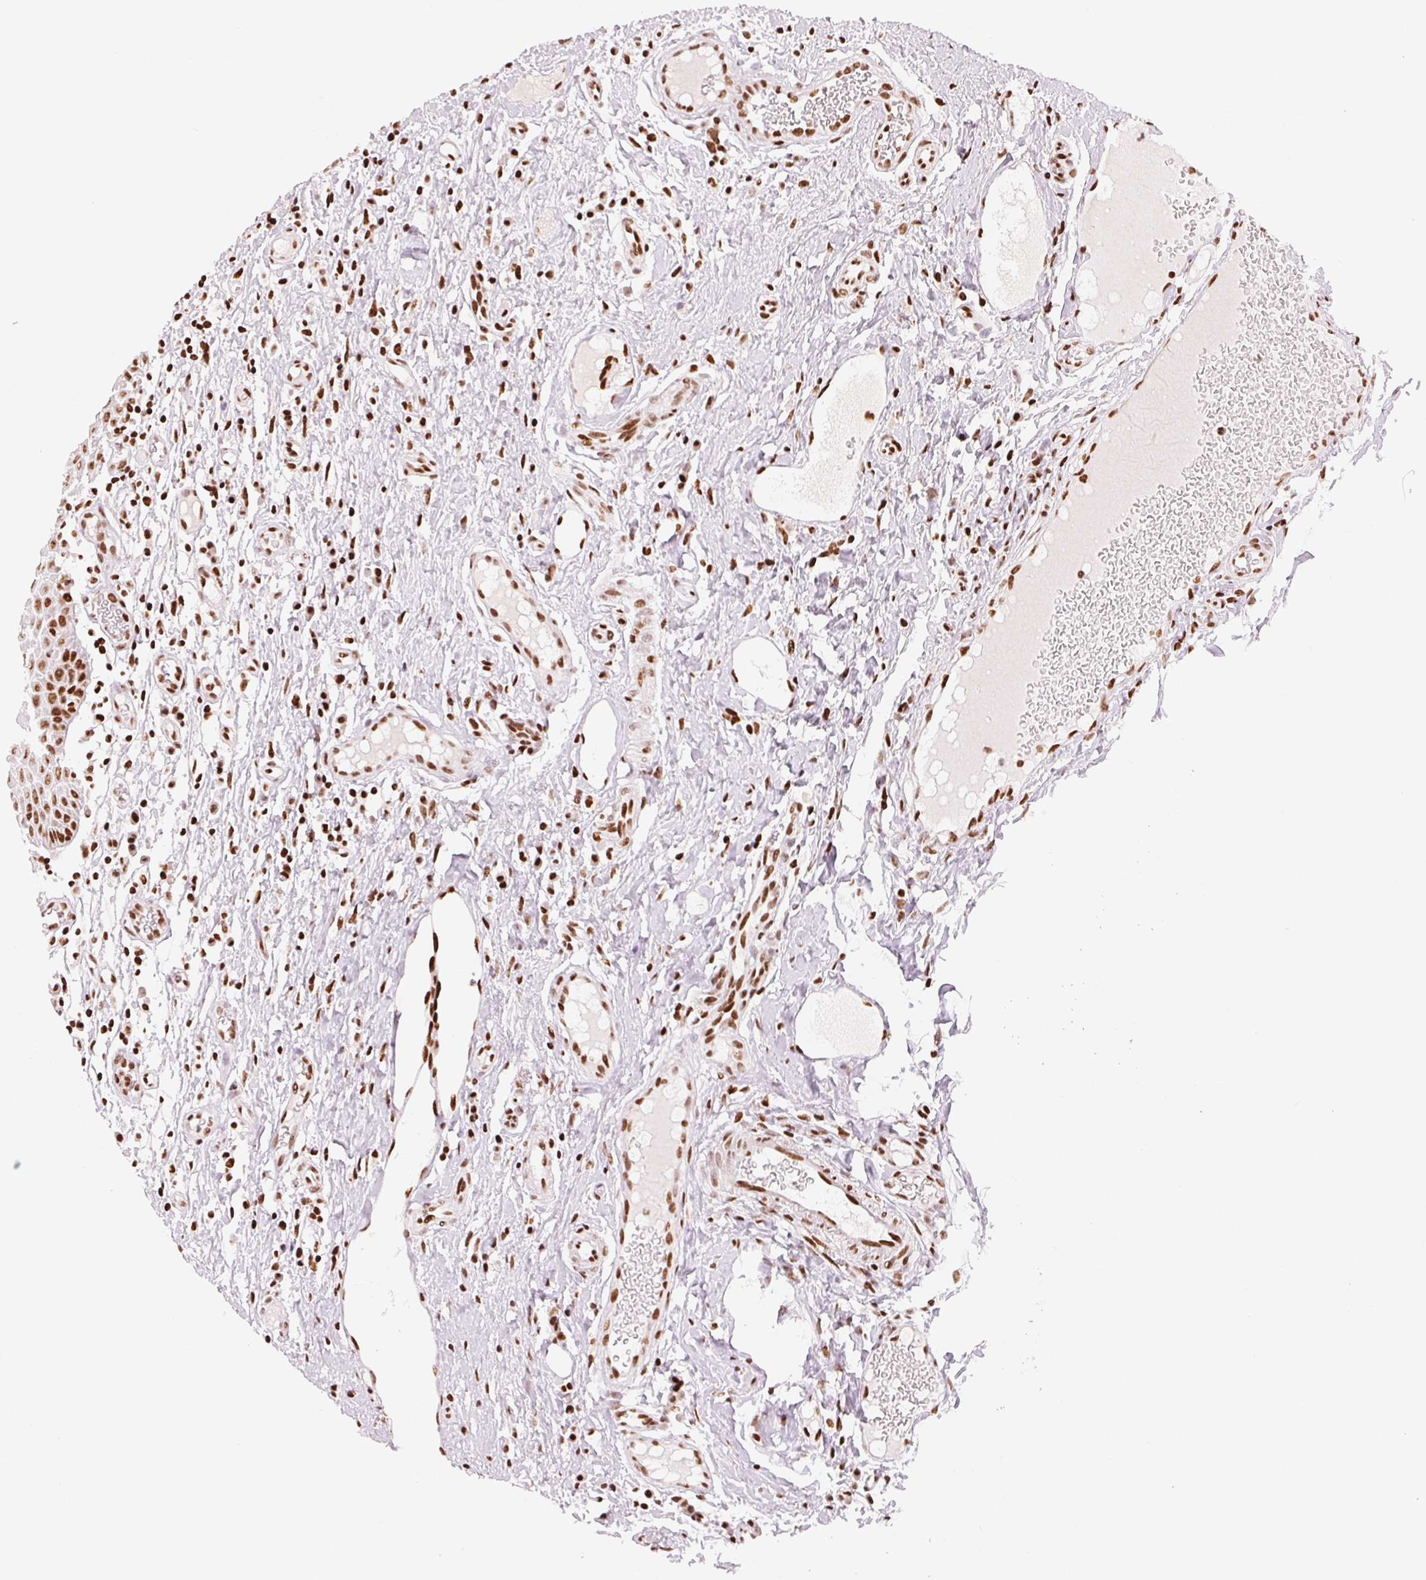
{"staining": {"intensity": "strong", "quantity": "<25%", "location": "nuclear"}, "tissue": "oral mucosa", "cell_type": "Squamous epithelial cells", "image_type": "normal", "snomed": [{"axis": "morphology", "description": "Normal tissue, NOS"}, {"axis": "topography", "description": "Oral tissue"}, {"axis": "topography", "description": "Tounge, NOS"}], "caption": "Immunohistochemistry (IHC) (DAB (3,3'-diaminobenzidine)) staining of unremarkable oral mucosa demonstrates strong nuclear protein staining in about <25% of squamous epithelial cells.", "gene": "NXF1", "patient": {"sex": "female", "age": 58}}